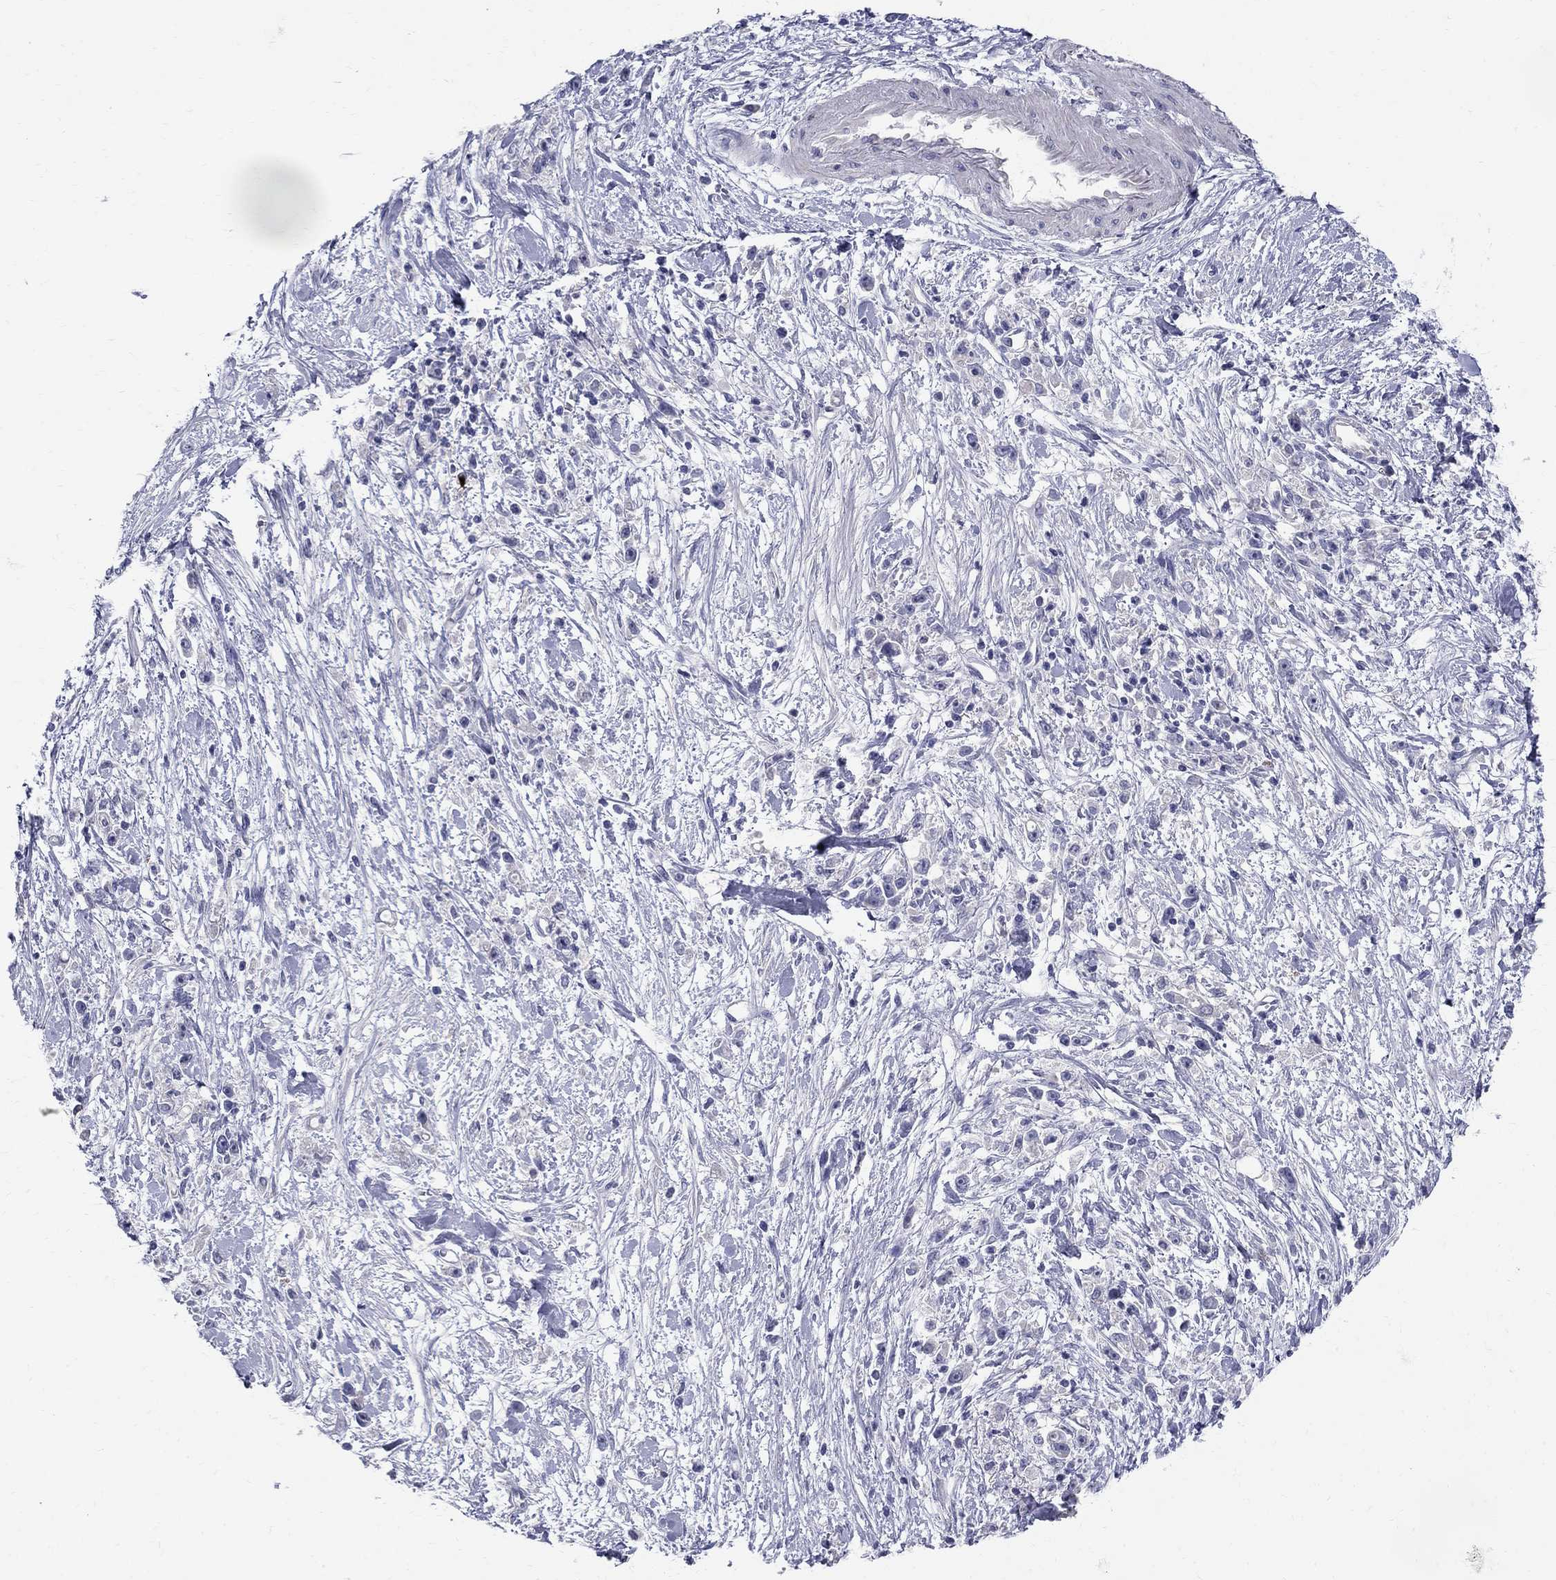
{"staining": {"intensity": "negative", "quantity": "none", "location": "none"}, "tissue": "stomach cancer", "cell_type": "Tumor cells", "image_type": "cancer", "snomed": [{"axis": "morphology", "description": "Adenocarcinoma, NOS"}, {"axis": "topography", "description": "Stomach"}], "caption": "Tumor cells are negative for protein expression in human adenocarcinoma (stomach).", "gene": "TP53TG5", "patient": {"sex": "female", "age": 59}}